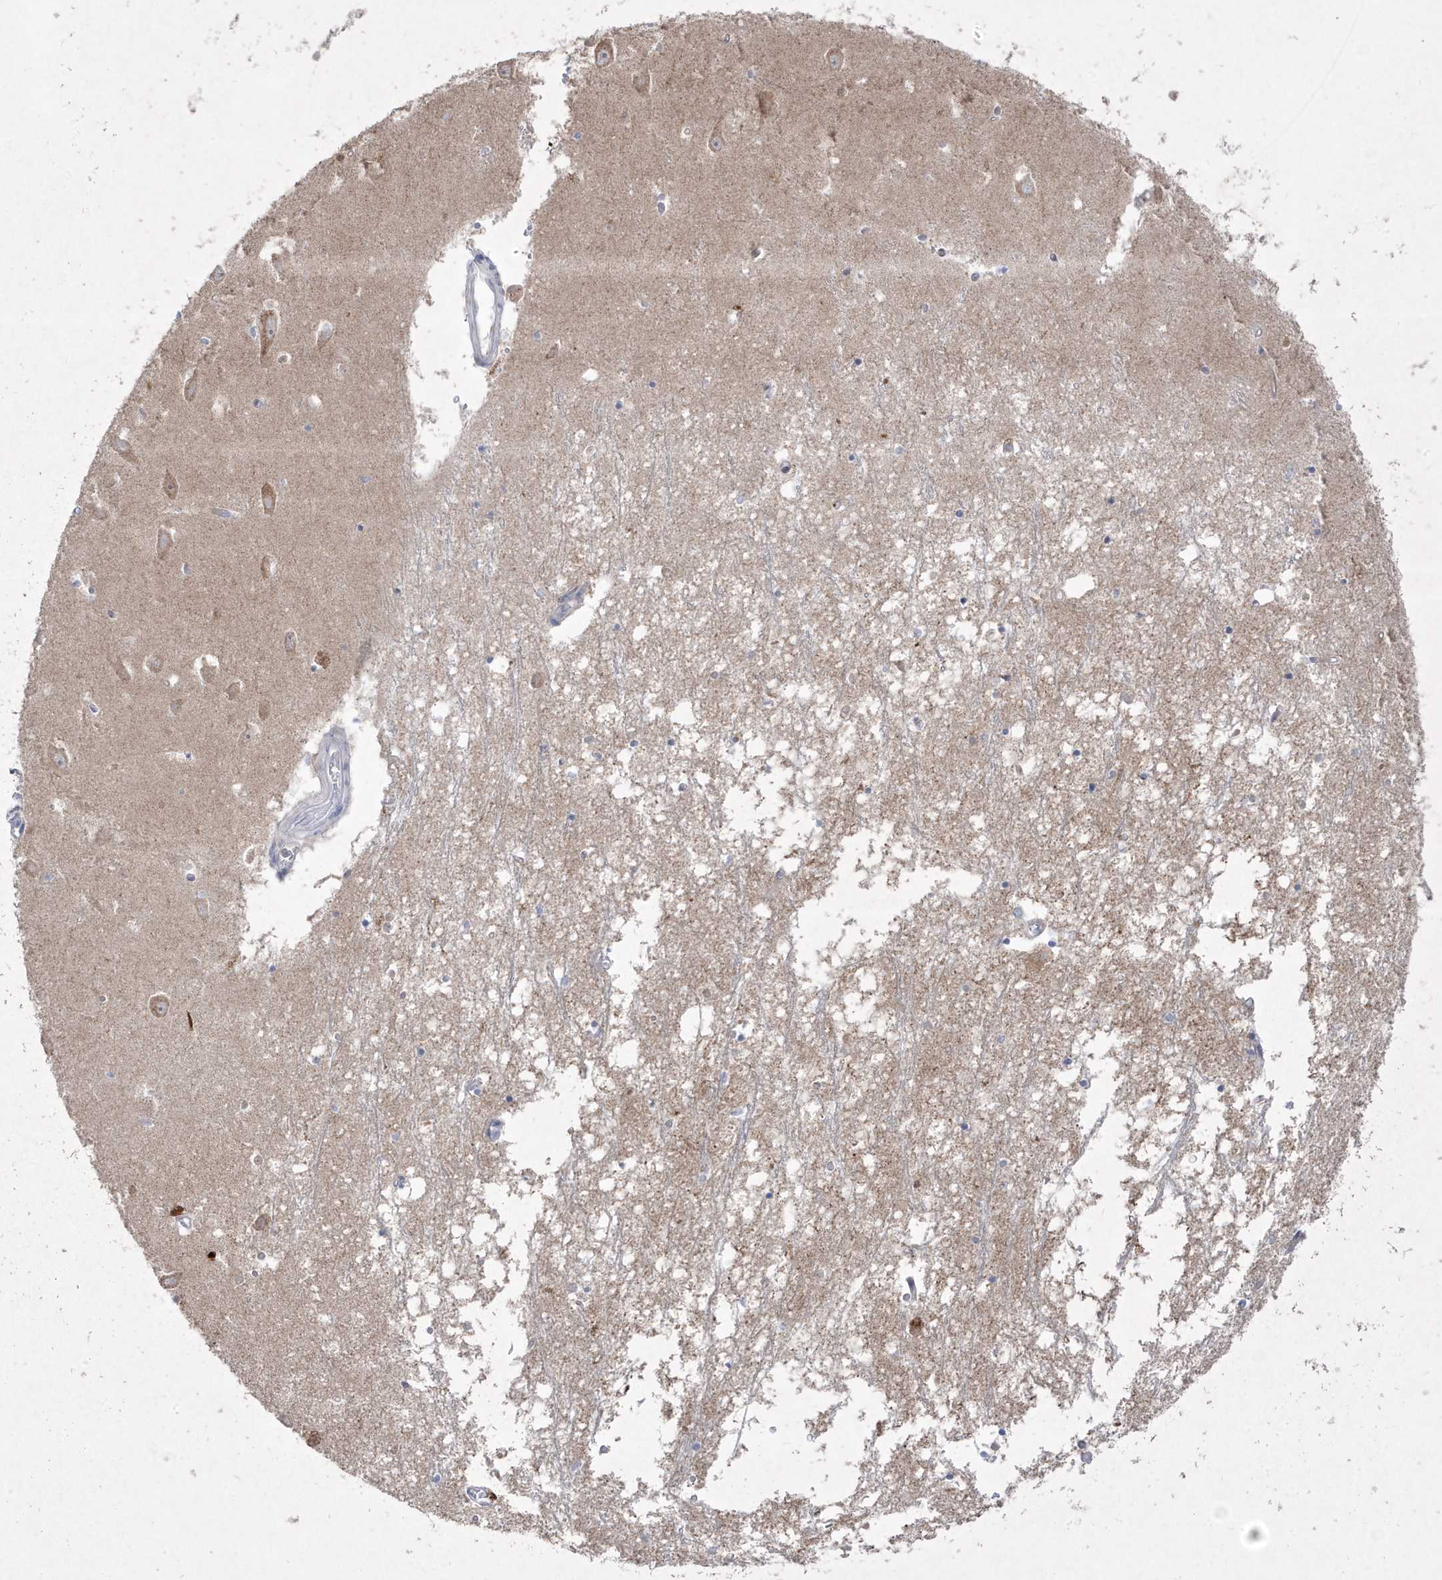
{"staining": {"intensity": "negative", "quantity": "none", "location": "none"}, "tissue": "hippocampus", "cell_type": "Glial cells", "image_type": "normal", "snomed": [{"axis": "morphology", "description": "Normal tissue, NOS"}, {"axis": "topography", "description": "Hippocampus"}], "caption": "A micrograph of hippocampus stained for a protein demonstrates no brown staining in glial cells. (DAB (3,3'-diaminobenzidine) immunohistochemistry, high magnification).", "gene": "ADAMTSL3", "patient": {"sex": "male", "age": 70}}